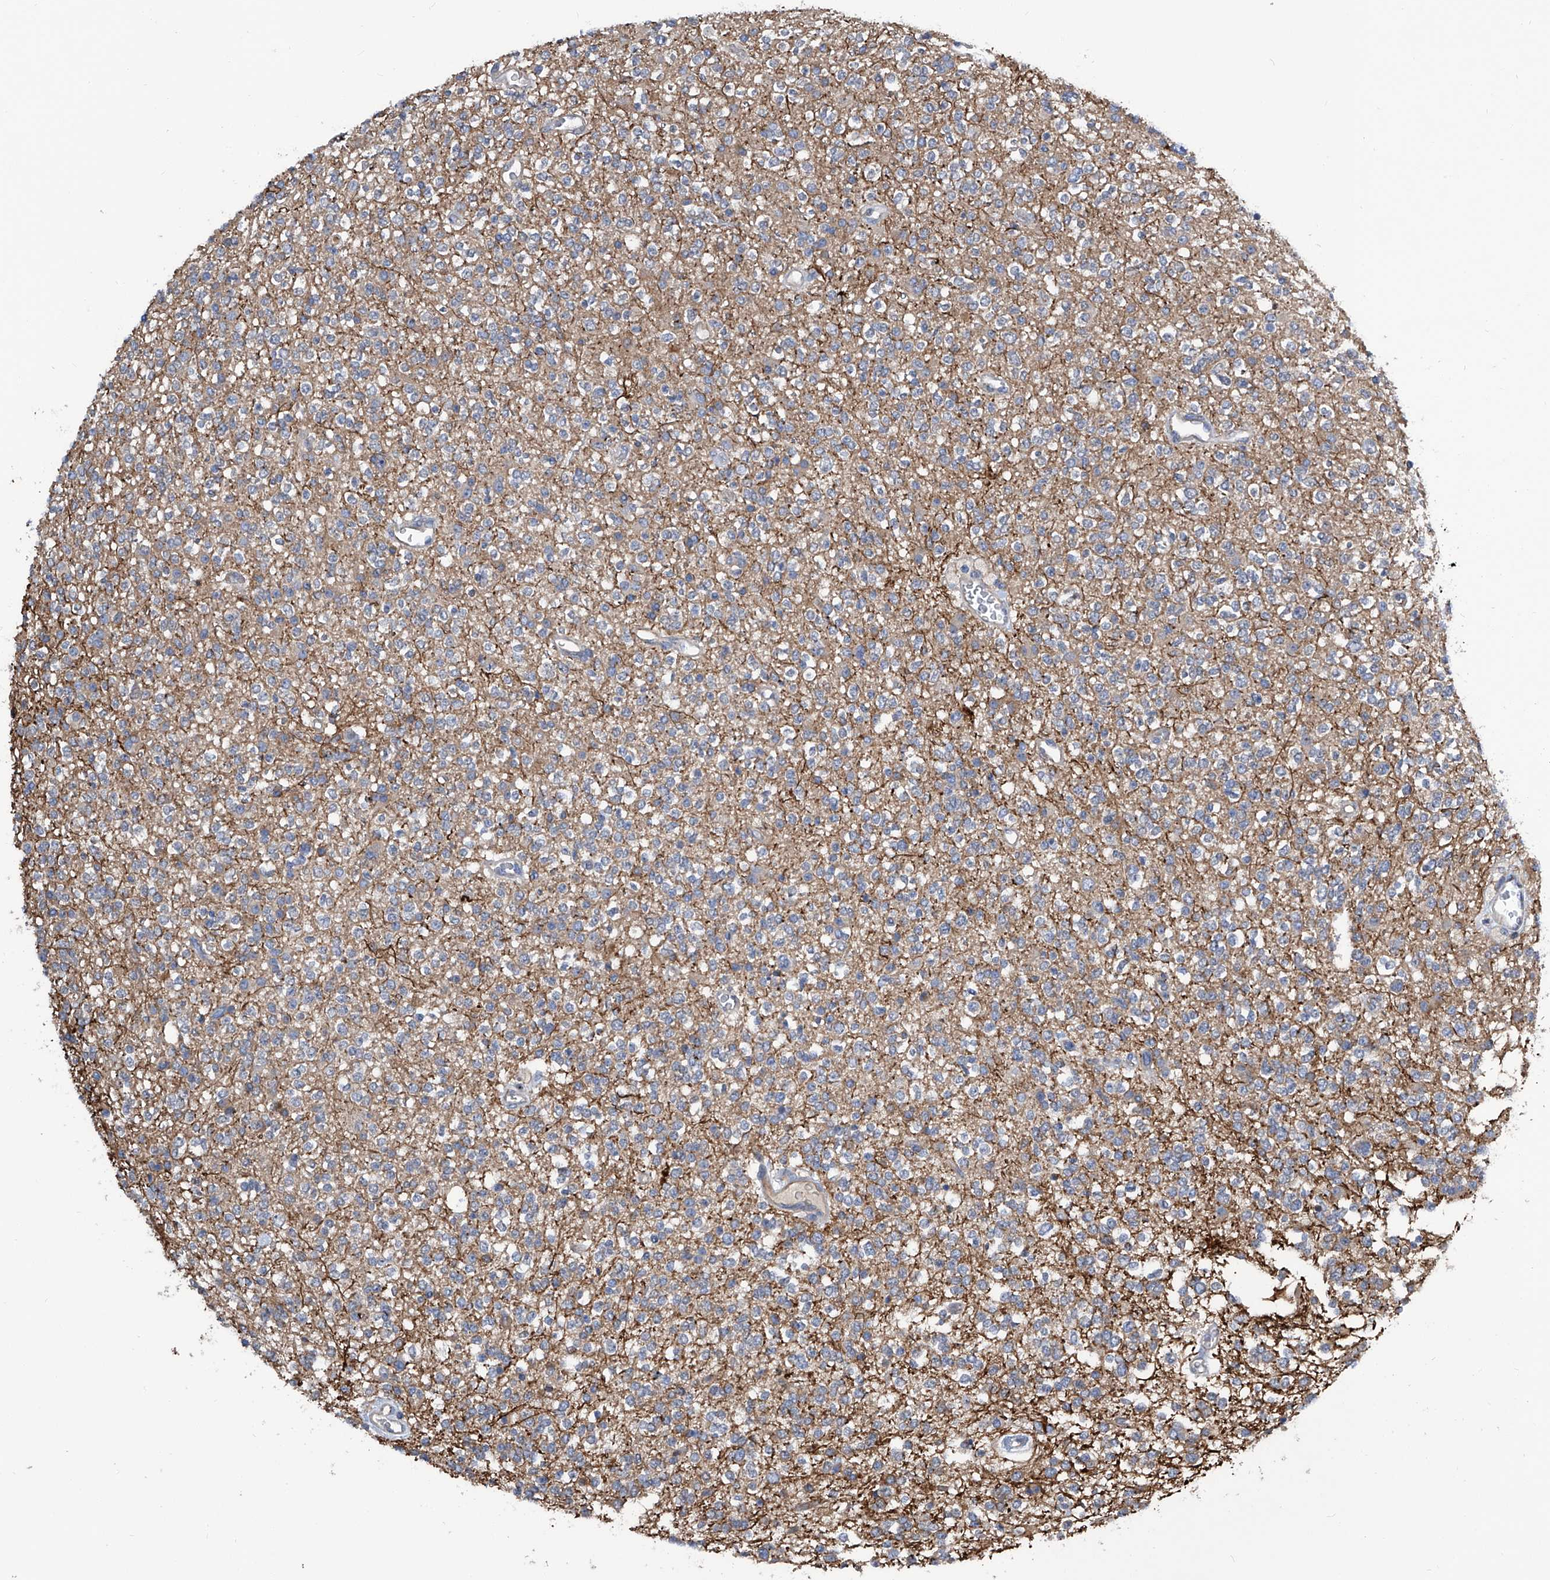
{"staining": {"intensity": "negative", "quantity": "none", "location": "none"}, "tissue": "glioma", "cell_type": "Tumor cells", "image_type": "cancer", "snomed": [{"axis": "morphology", "description": "Glioma, malignant, High grade"}, {"axis": "topography", "description": "Brain"}], "caption": "This histopathology image is of malignant glioma (high-grade) stained with immunohistochemistry (IHC) to label a protein in brown with the nuclei are counter-stained blue. There is no positivity in tumor cells.", "gene": "ZNF484", "patient": {"sex": "male", "age": 34}}